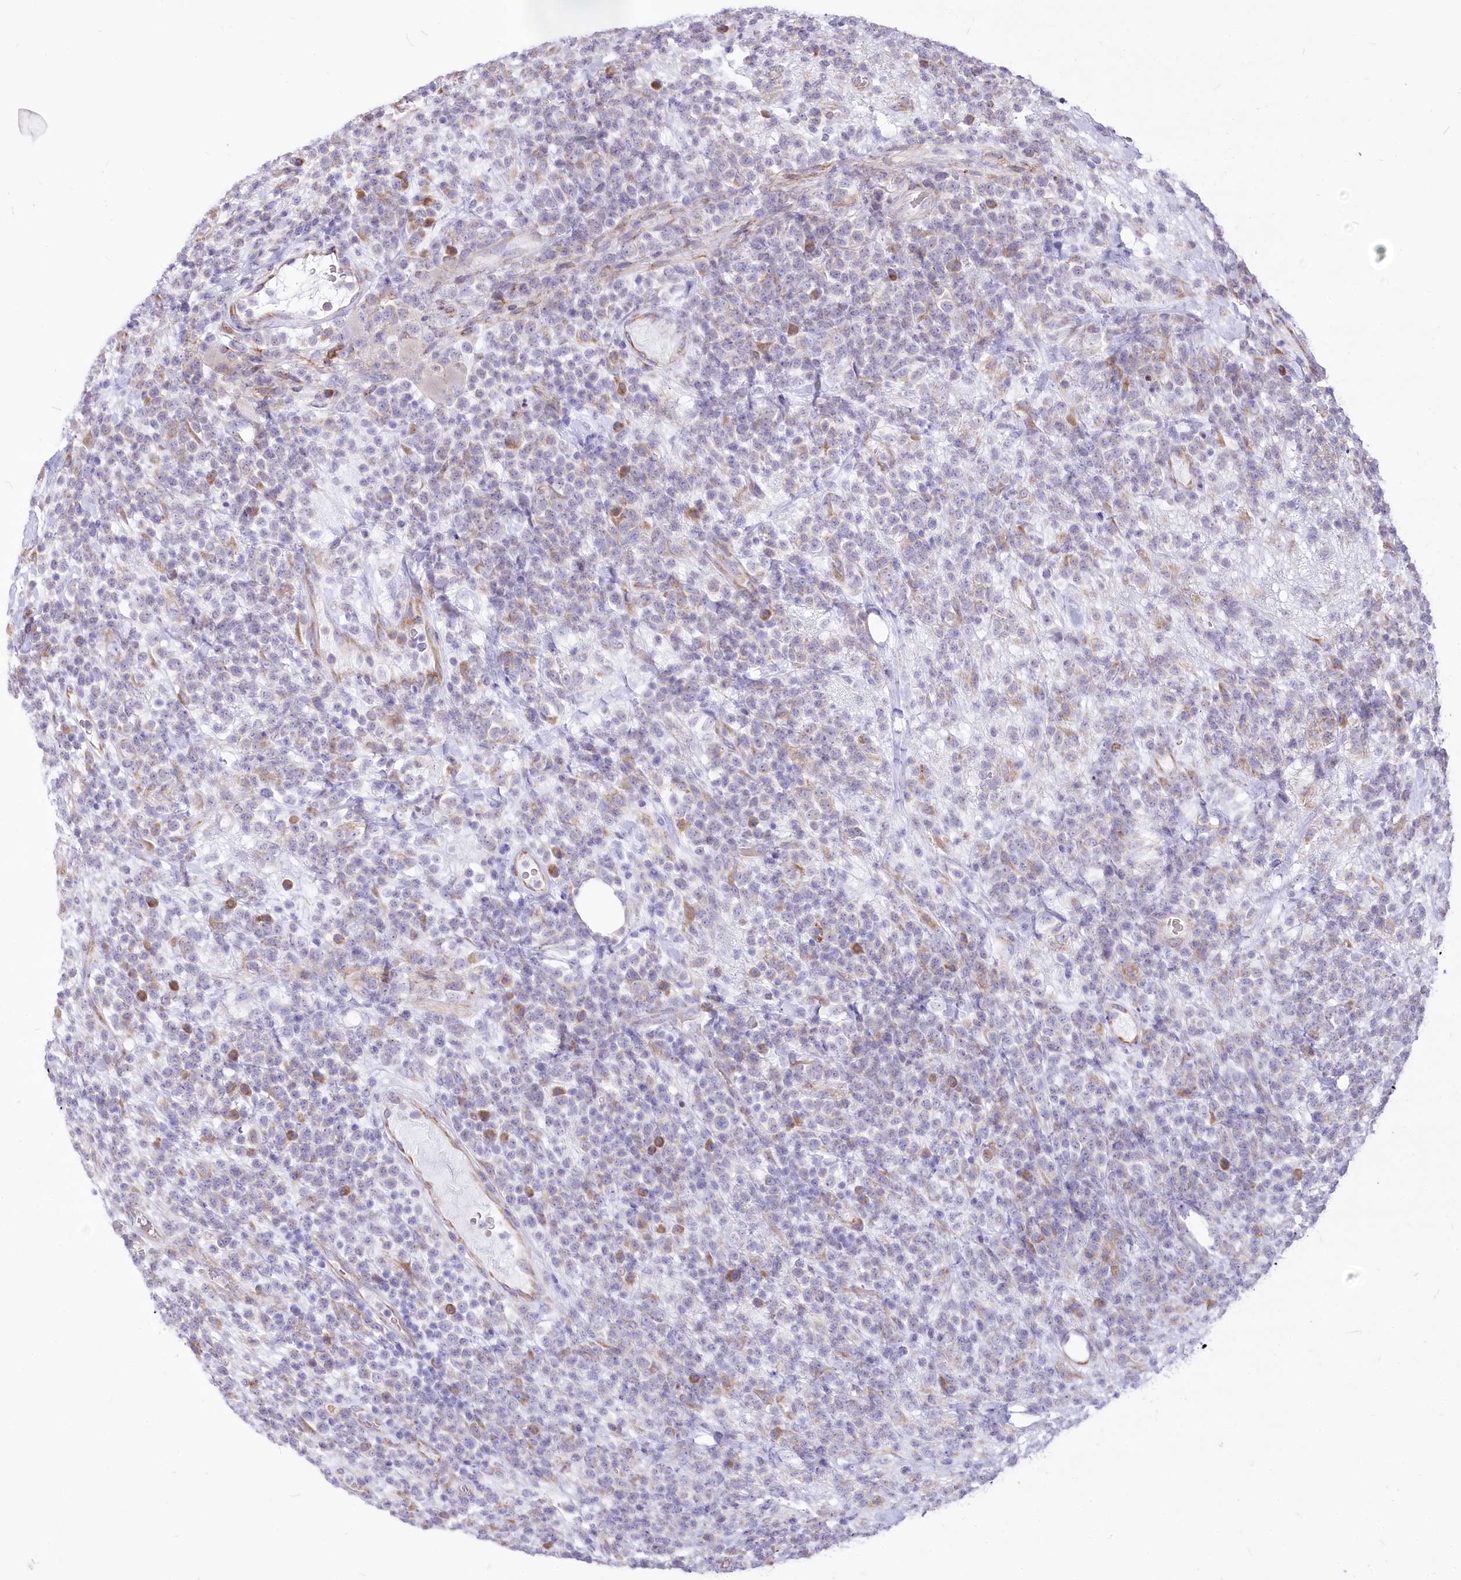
{"staining": {"intensity": "negative", "quantity": "none", "location": "none"}, "tissue": "lymphoma", "cell_type": "Tumor cells", "image_type": "cancer", "snomed": [{"axis": "morphology", "description": "Malignant lymphoma, non-Hodgkin's type, High grade"}, {"axis": "topography", "description": "Colon"}], "caption": "Immunohistochemistry micrograph of neoplastic tissue: human lymphoma stained with DAB (3,3'-diaminobenzidine) exhibits no significant protein expression in tumor cells.", "gene": "STT3B", "patient": {"sex": "female", "age": 53}}